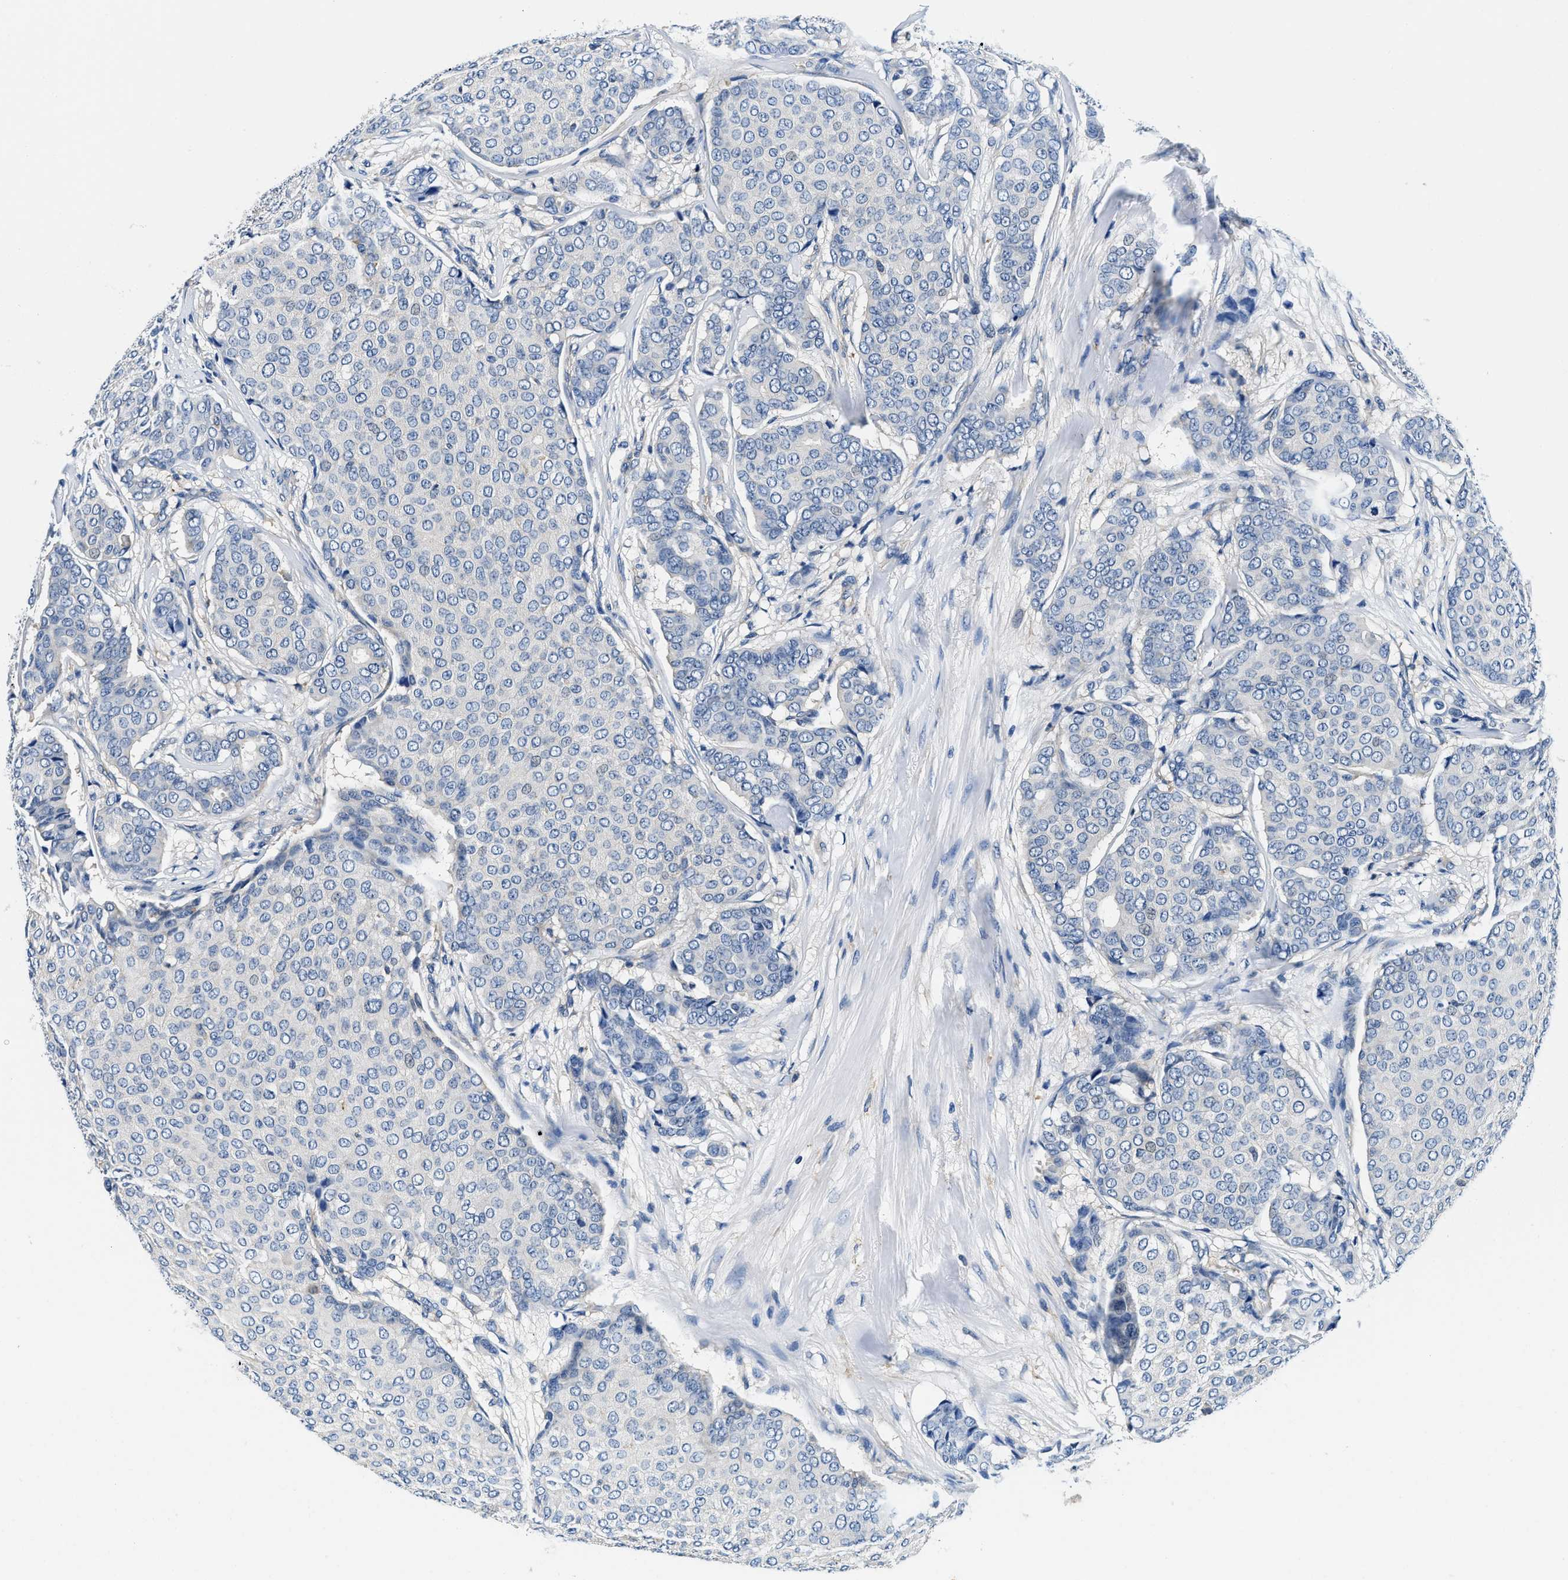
{"staining": {"intensity": "negative", "quantity": "none", "location": "none"}, "tissue": "breast cancer", "cell_type": "Tumor cells", "image_type": "cancer", "snomed": [{"axis": "morphology", "description": "Duct carcinoma"}, {"axis": "topography", "description": "Breast"}], "caption": "Tumor cells are negative for protein expression in human breast cancer (infiltrating ductal carcinoma). The staining is performed using DAB brown chromogen with nuclei counter-stained in using hematoxylin.", "gene": "ZFAND3", "patient": {"sex": "female", "age": 75}}